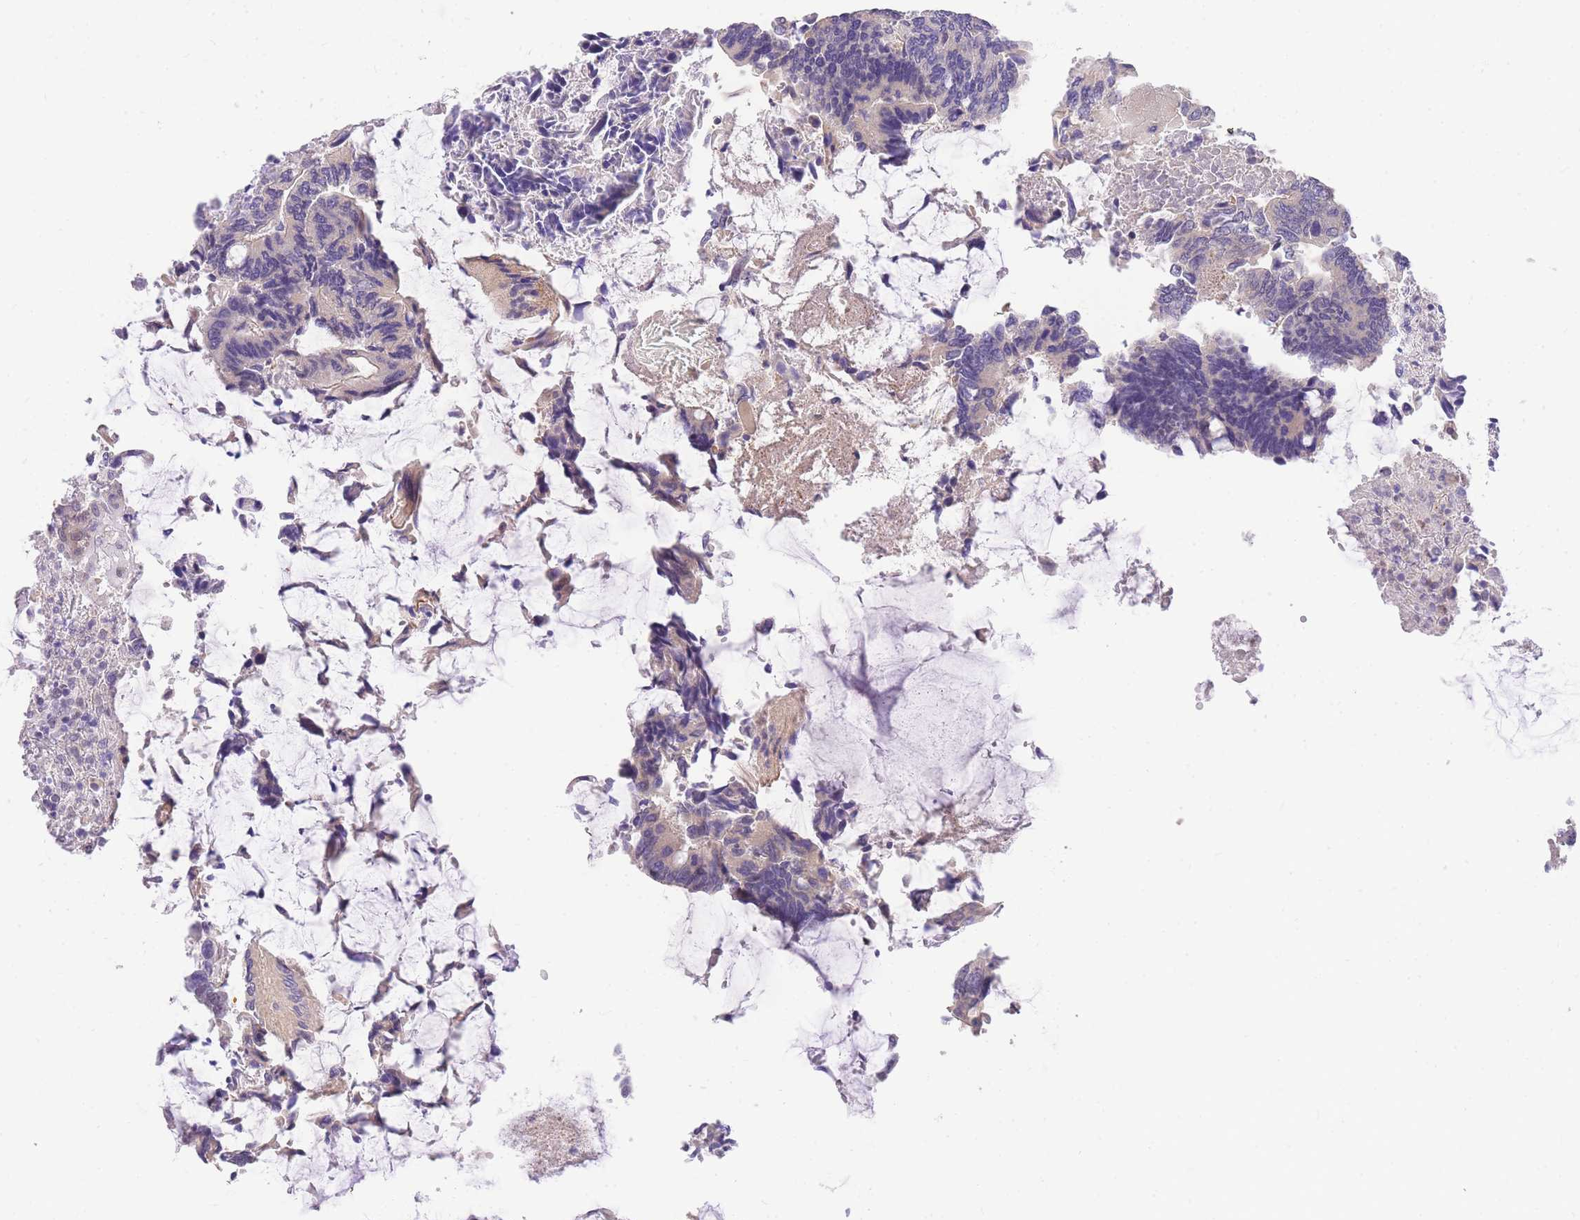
{"staining": {"intensity": "negative", "quantity": "none", "location": "none"}, "tissue": "colorectal cancer", "cell_type": "Tumor cells", "image_type": "cancer", "snomed": [{"axis": "morphology", "description": "Adenocarcinoma, NOS"}, {"axis": "topography", "description": "Colon"}], "caption": "Immunohistochemistry image of adenocarcinoma (colorectal) stained for a protein (brown), which shows no staining in tumor cells. Nuclei are stained in blue.", "gene": "S100PBP", "patient": {"sex": "male", "age": 87}}